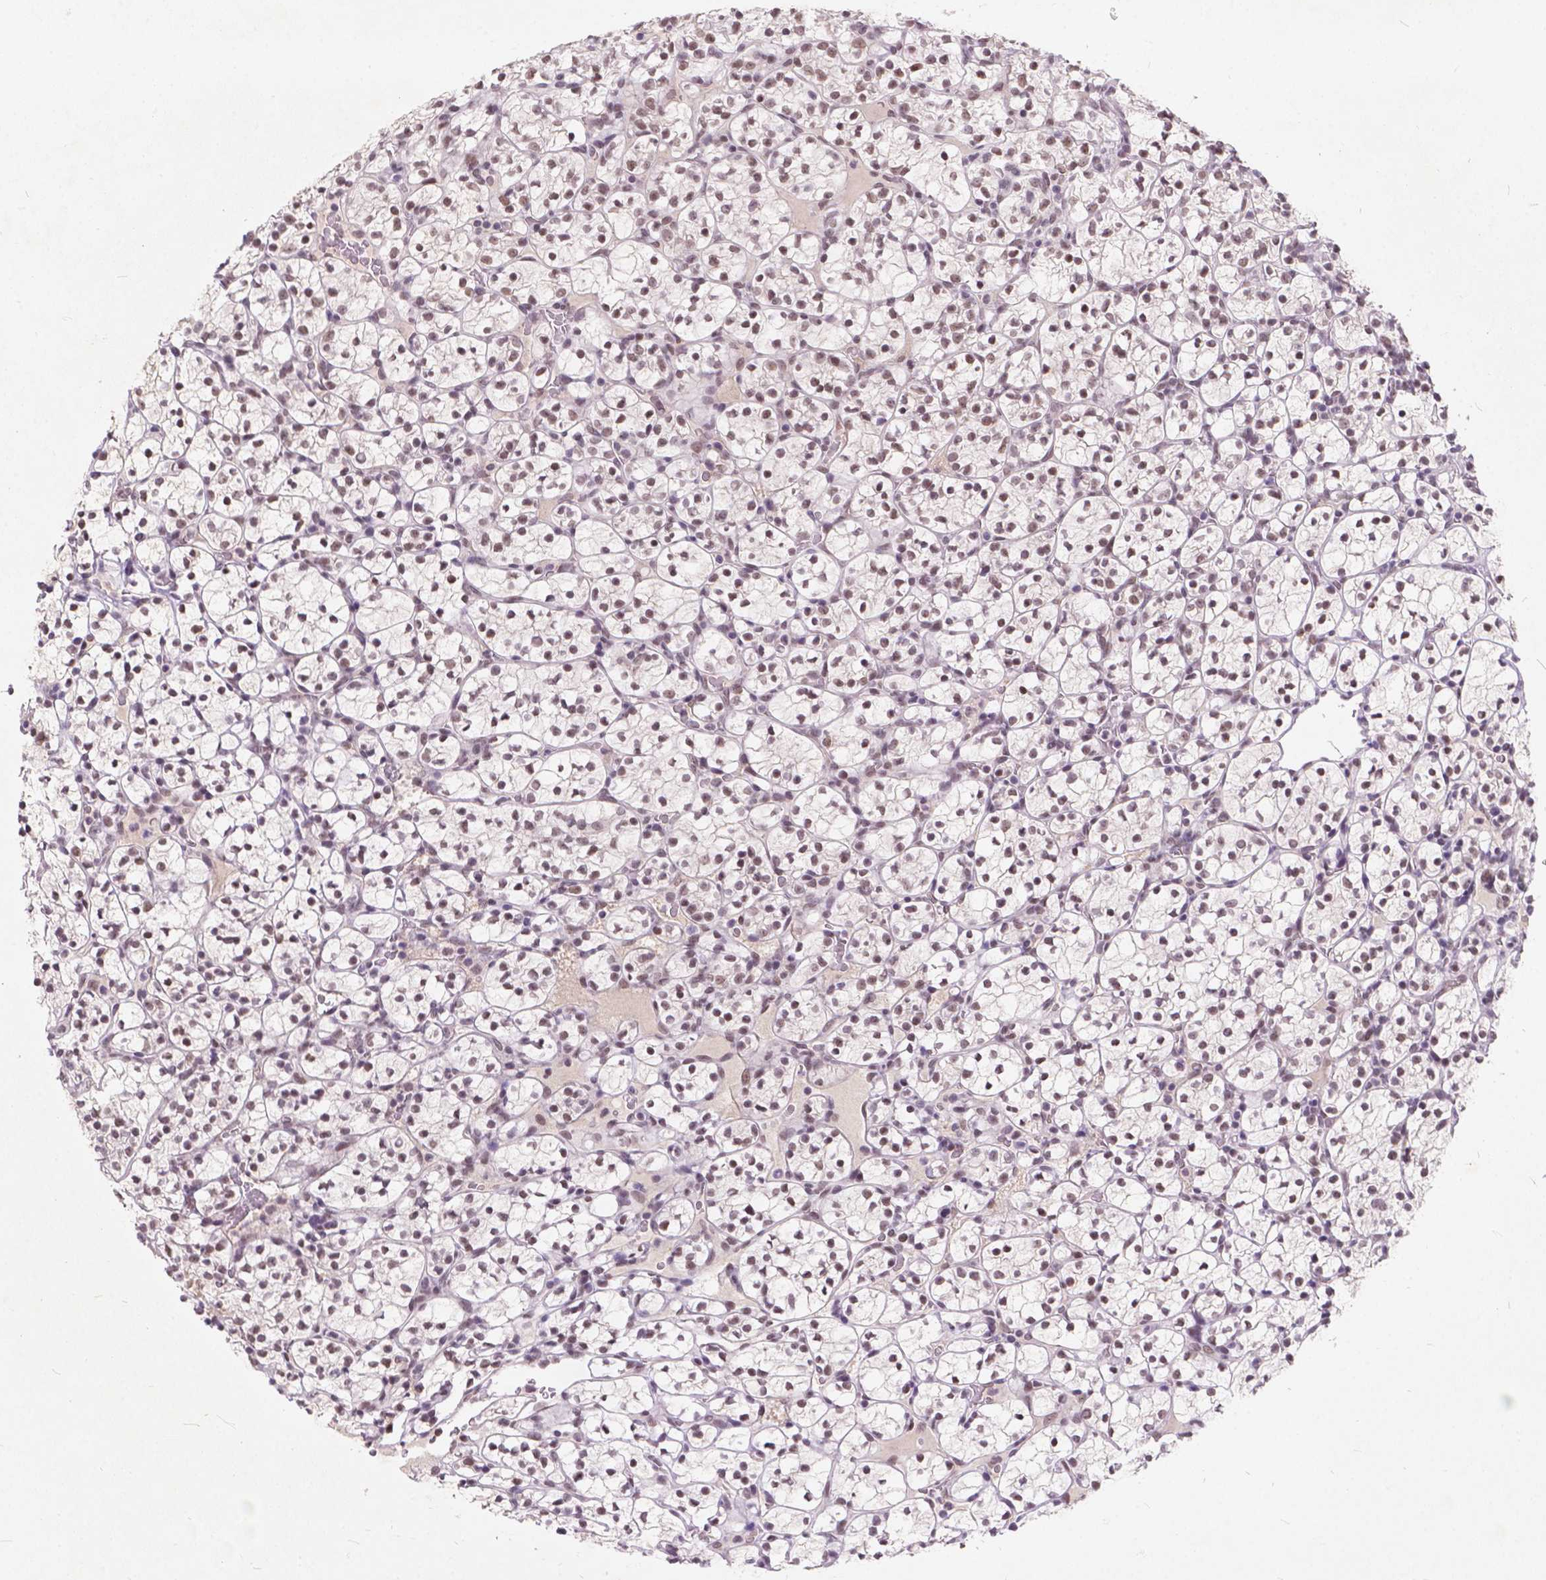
{"staining": {"intensity": "weak", "quantity": ">75%", "location": "nuclear"}, "tissue": "renal cancer", "cell_type": "Tumor cells", "image_type": "cancer", "snomed": [{"axis": "morphology", "description": "Adenocarcinoma, NOS"}, {"axis": "topography", "description": "Kidney"}], "caption": "Tumor cells reveal low levels of weak nuclear staining in about >75% of cells in adenocarcinoma (renal).", "gene": "FAM53A", "patient": {"sex": "female", "age": 89}}